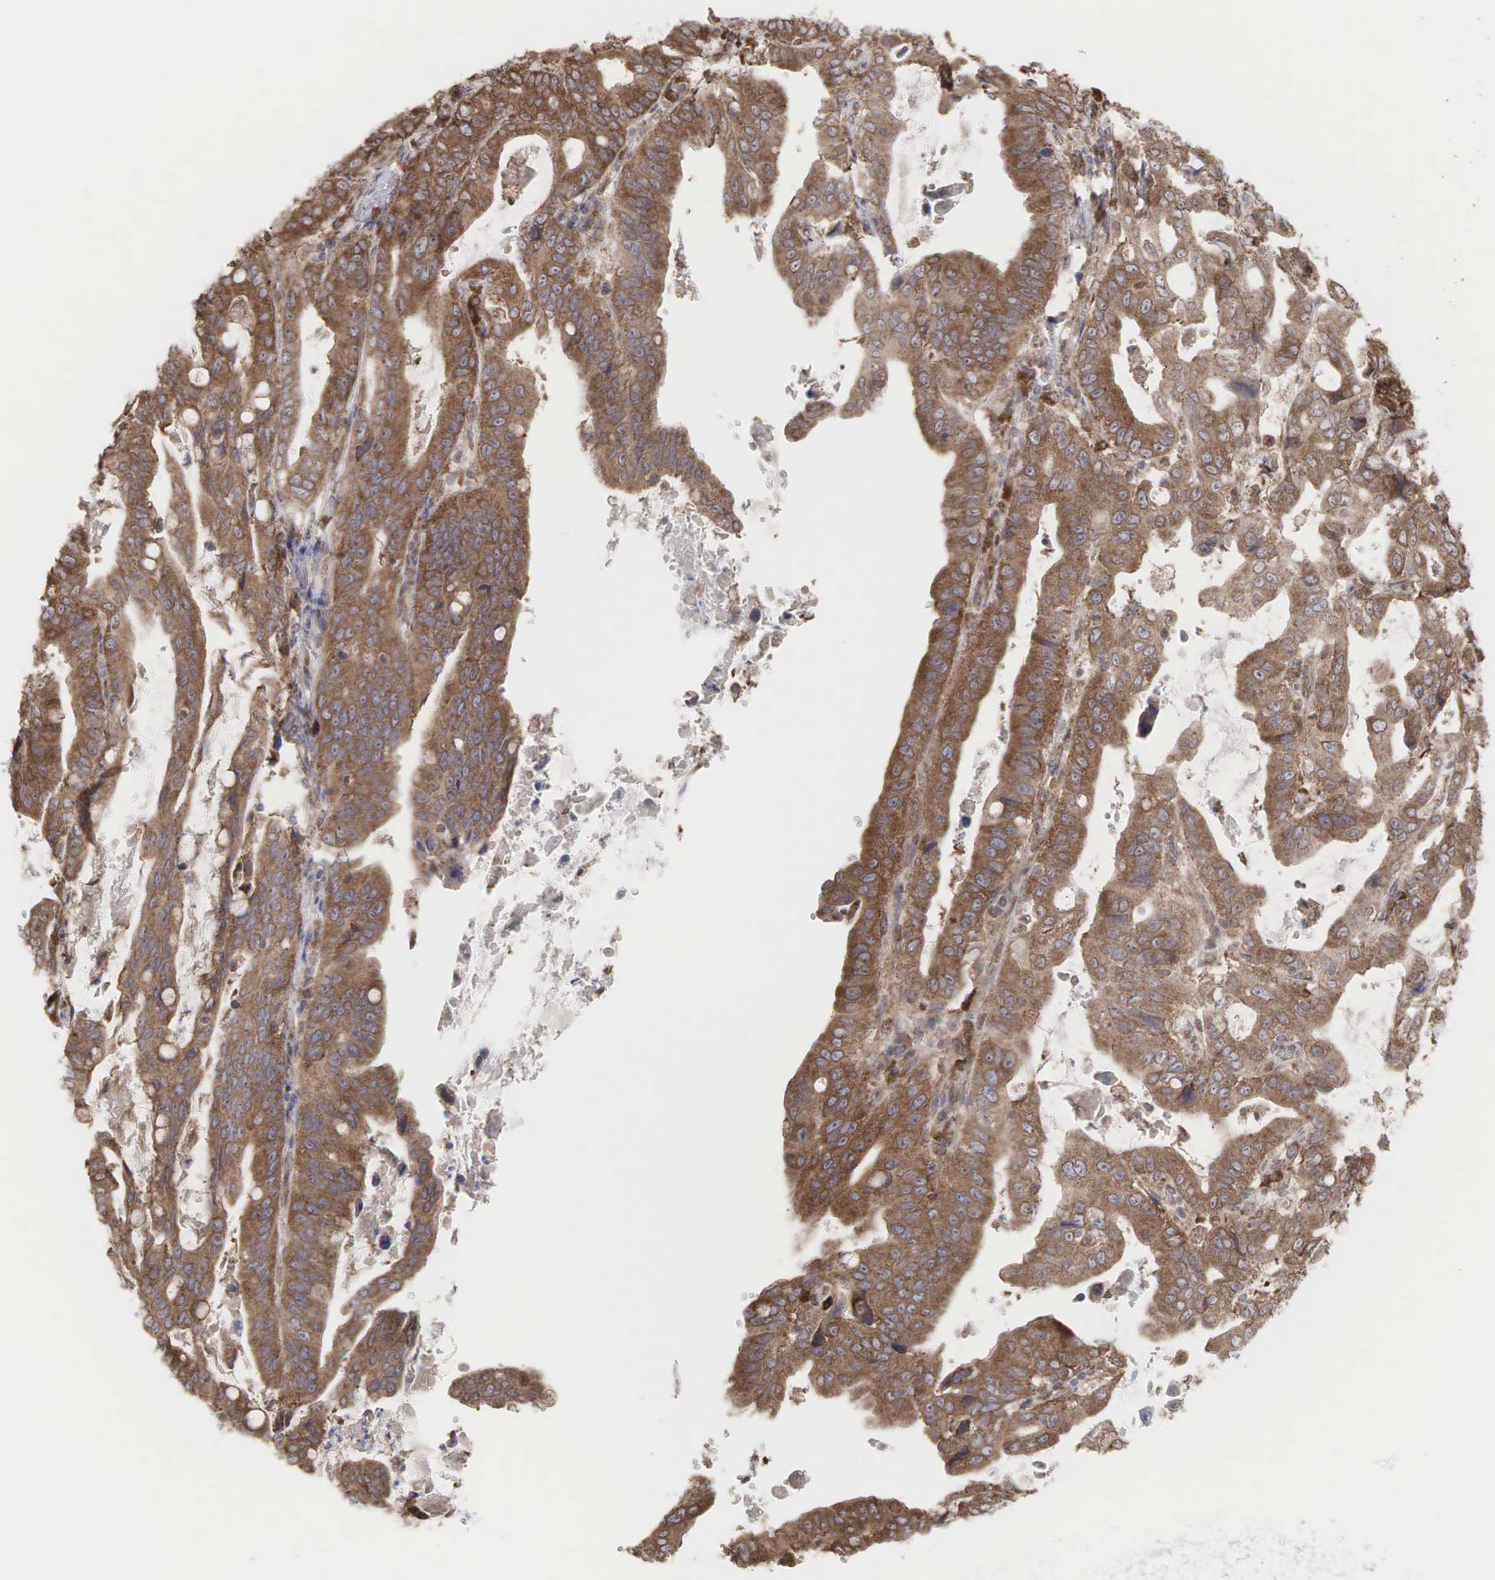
{"staining": {"intensity": "moderate", "quantity": ">75%", "location": "cytoplasmic/membranous"}, "tissue": "stomach cancer", "cell_type": "Tumor cells", "image_type": "cancer", "snomed": [{"axis": "morphology", "description": "Adenocarcinoma, NOS"}, {"axis": "topography", "description": "Stomach, upper"}], "caption": "Approximately >75% of tumor cells in stomach adenocarcinoma reveal moderate cytoplasmic/membranous protein expression as visualized by brown immunohistochemical staining.", "gene": "PABPC5", "patient": {"sex": "male", "age": 63}}